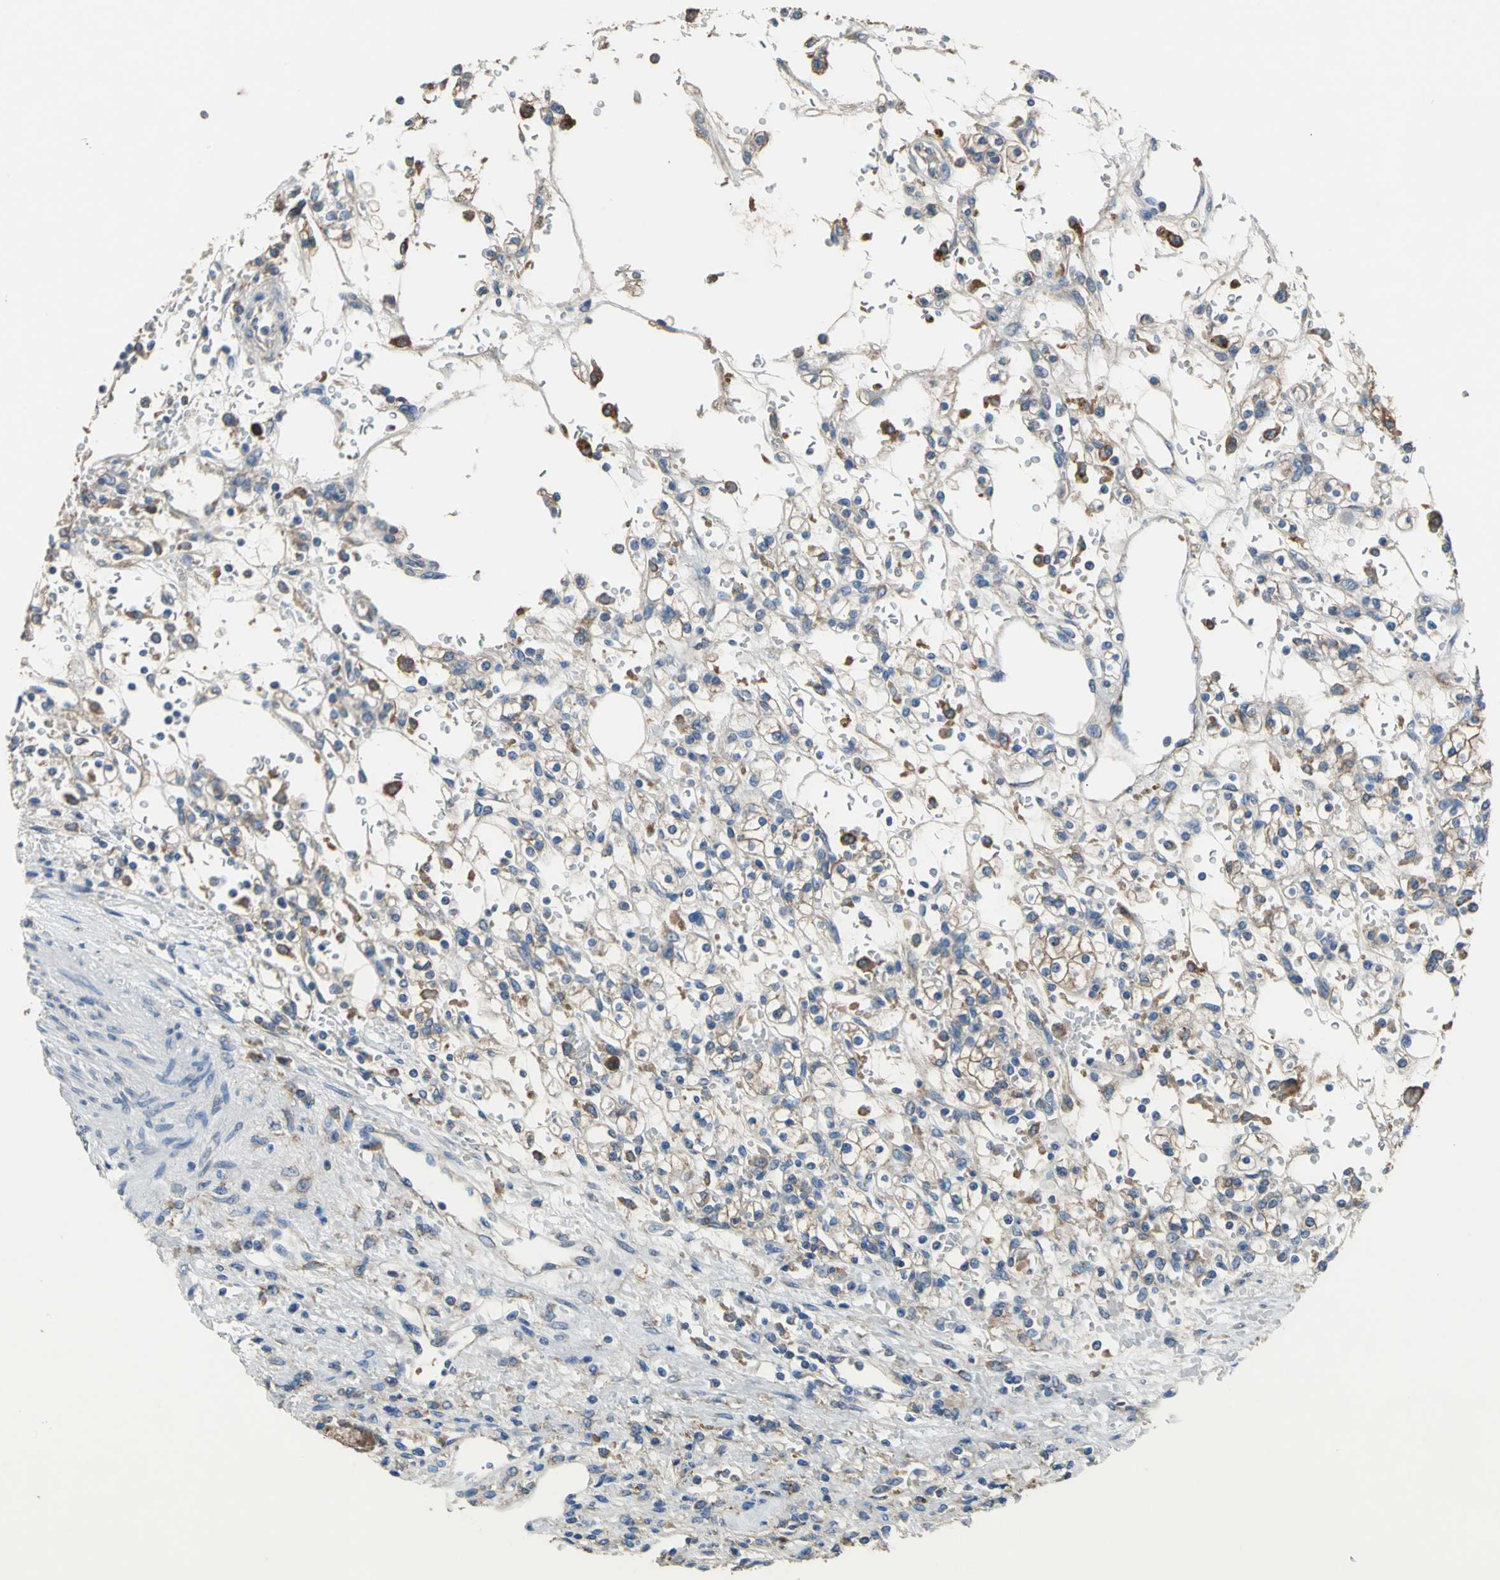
{"staining": {"intensity": "moderate", "quantity": ">75%", "location": "cytoplasmic/membranous"}, "tissue": "renal cancer", "cell_type": "Tumor cells", "image_type": "cancer", "snomed": [{"axis": "morphology", "description": "Normal tissue, NOS"}, {"axis": "morphology", "description": "Adenocarcinoma, NOS"}, {"axis": "topography", "description": "Kidney"}], "caption": "This is a micrograph of IHC staining of renal cancer, which shows moderate staining in the cytoplasmic/membranous of tumor cells.", "gene": "HEPH", "patient": {"sex": "female", "age": 55}}